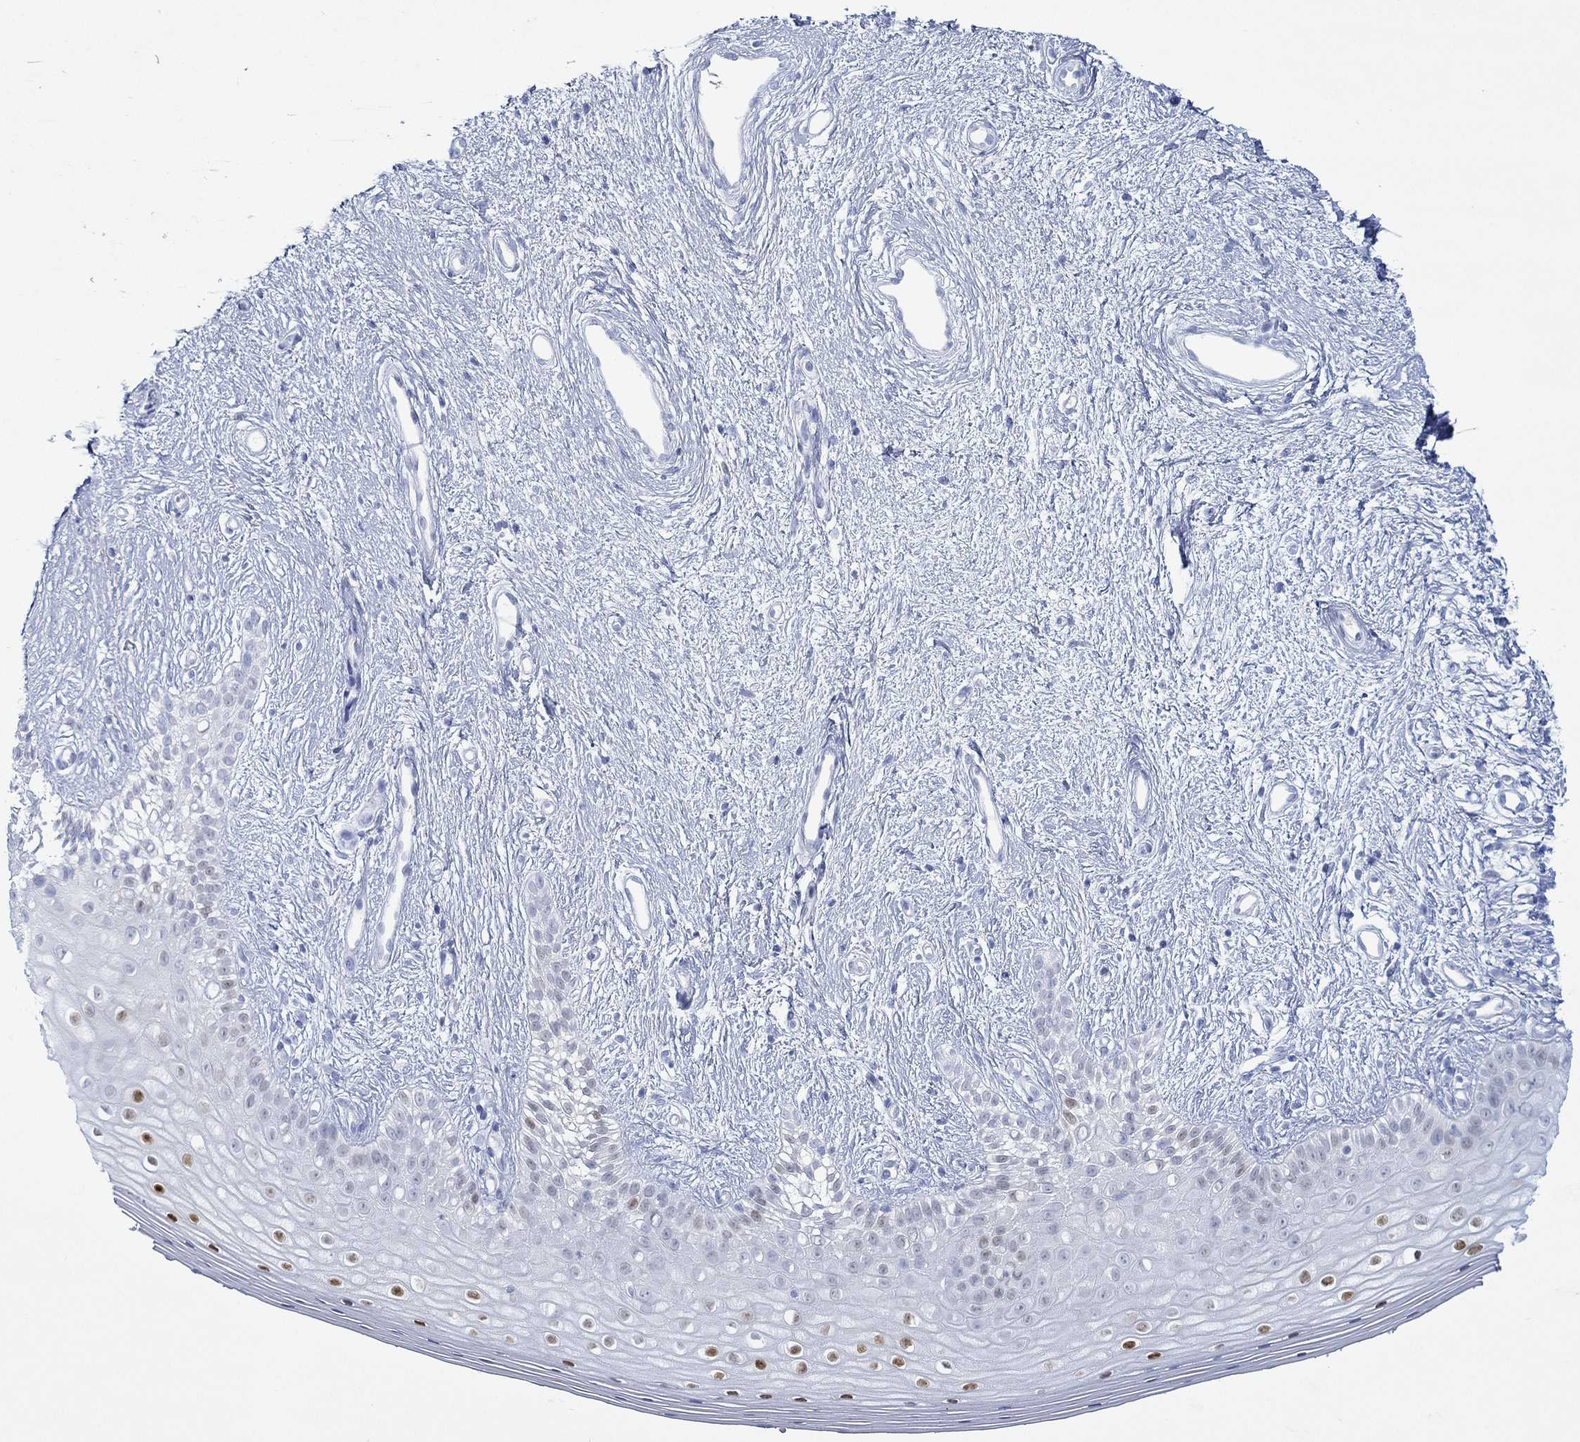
{"staining": {"intensity": "strong", "quantity": "<25%", "location": "nuclear"}, "tissue": "vagina", "cell_type": "Squamous epithelial cells", "image_type": "normal", "snomed": [{"axis": "morphology", "description": "Normal tissue, NOS"}, {"axis": "topography", "description": "Vagina"}], "caption": "Protein analysis of normal vagina reveals strong nuclear staining in about <25% of squamous epithelial cells. (IHC, brightfield microscopy, high magnification).", "gene": "PAX9", "patient": {"sex": "female", "age": 47}}